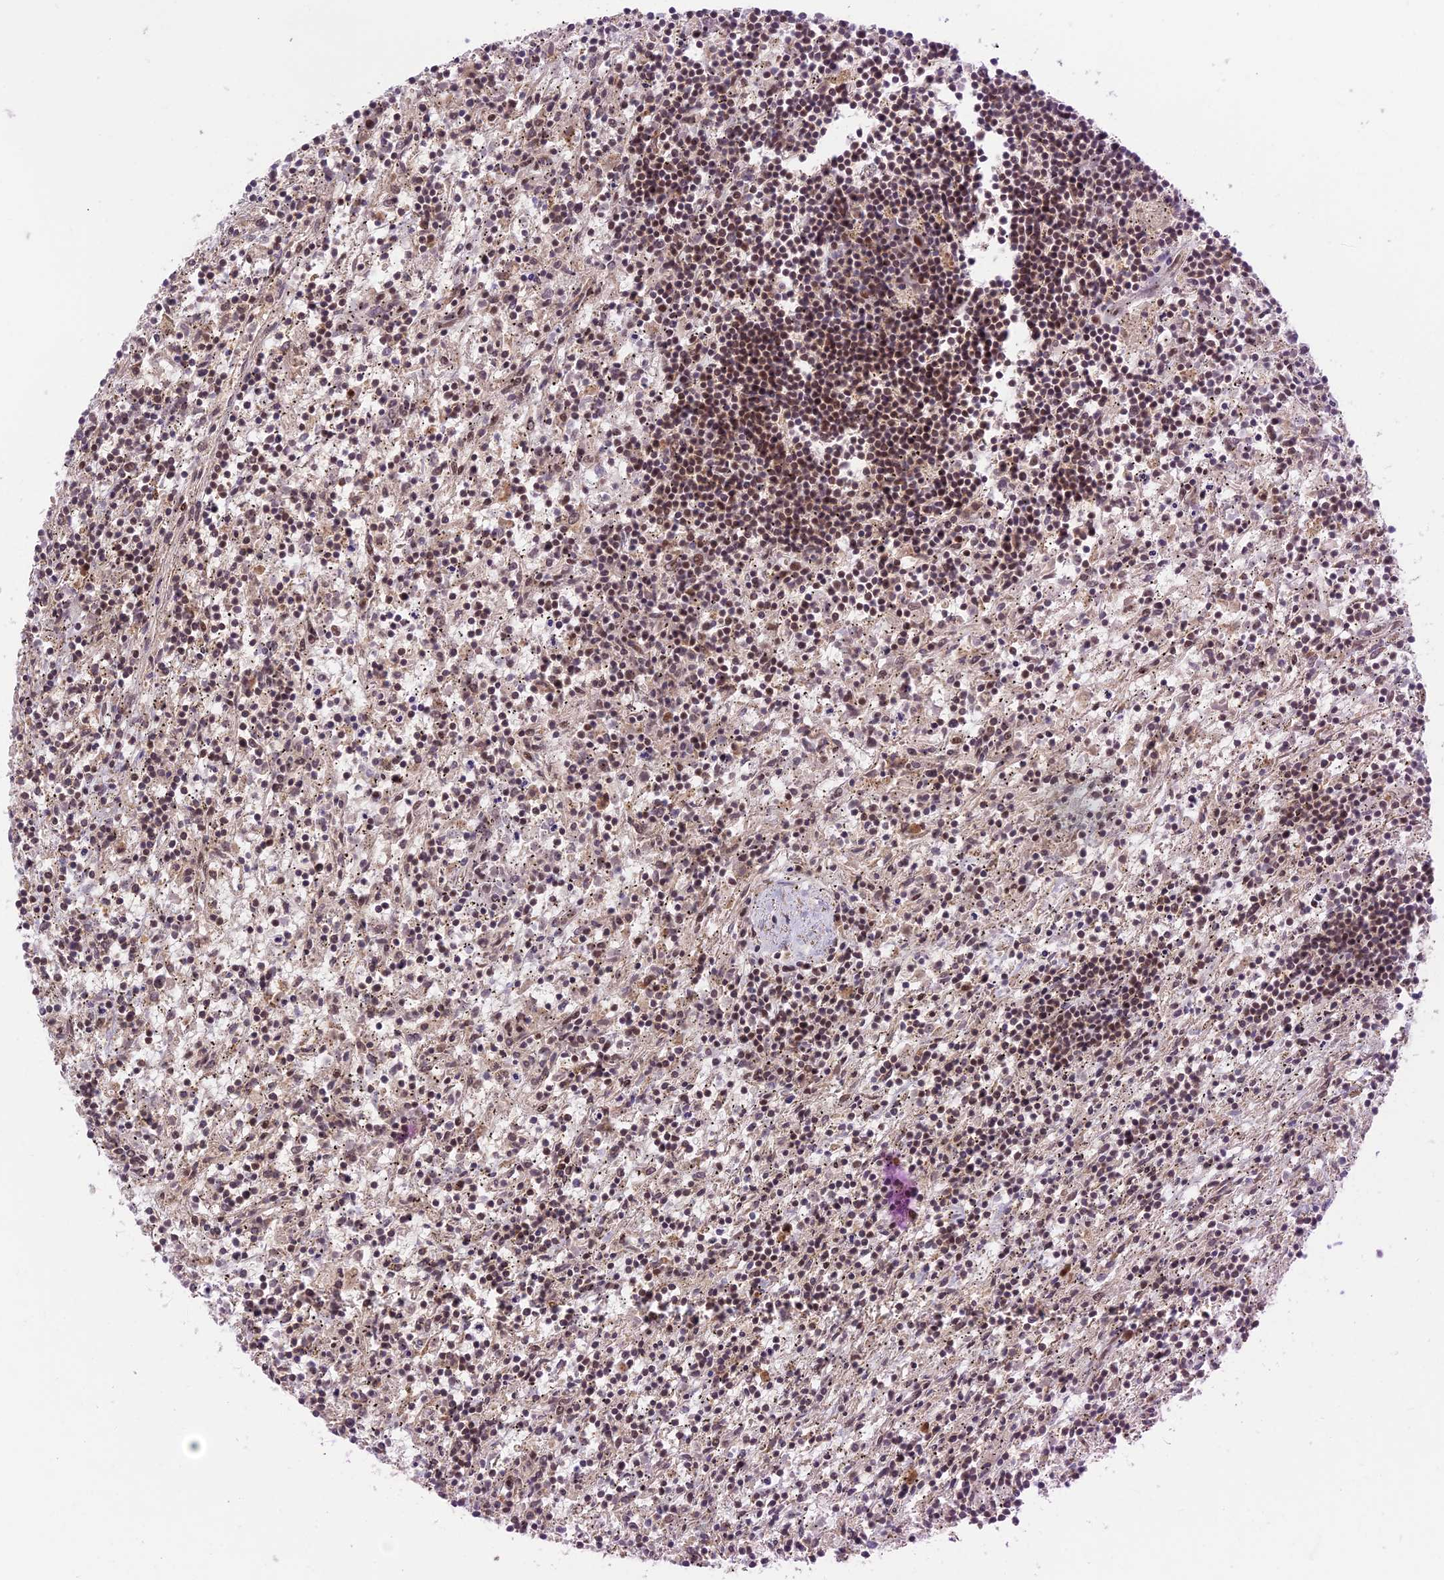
{"staining": {"intensity": "moderate", "quantity": ">75%", "location": "nuclear"}, "tissue": "lymphoma", "cell_type": "Tumor cells", "image_type": "cancer", "snomed": [{"axis": "morphology", "description": "Malignant lymphoma, non-Hodgkin's type, Low grade"}, {"axis": "topography", "description": "Spleen"}], "caption": "A medium amount of moderate nuclear staining is appreciated in approximately >75% of tumor cells in malignant lymphoma, non-Hodgkin's type (low-grade) tissue.", "gene": "TCEA2", "patient": {"sex": "male", "age": 76}}